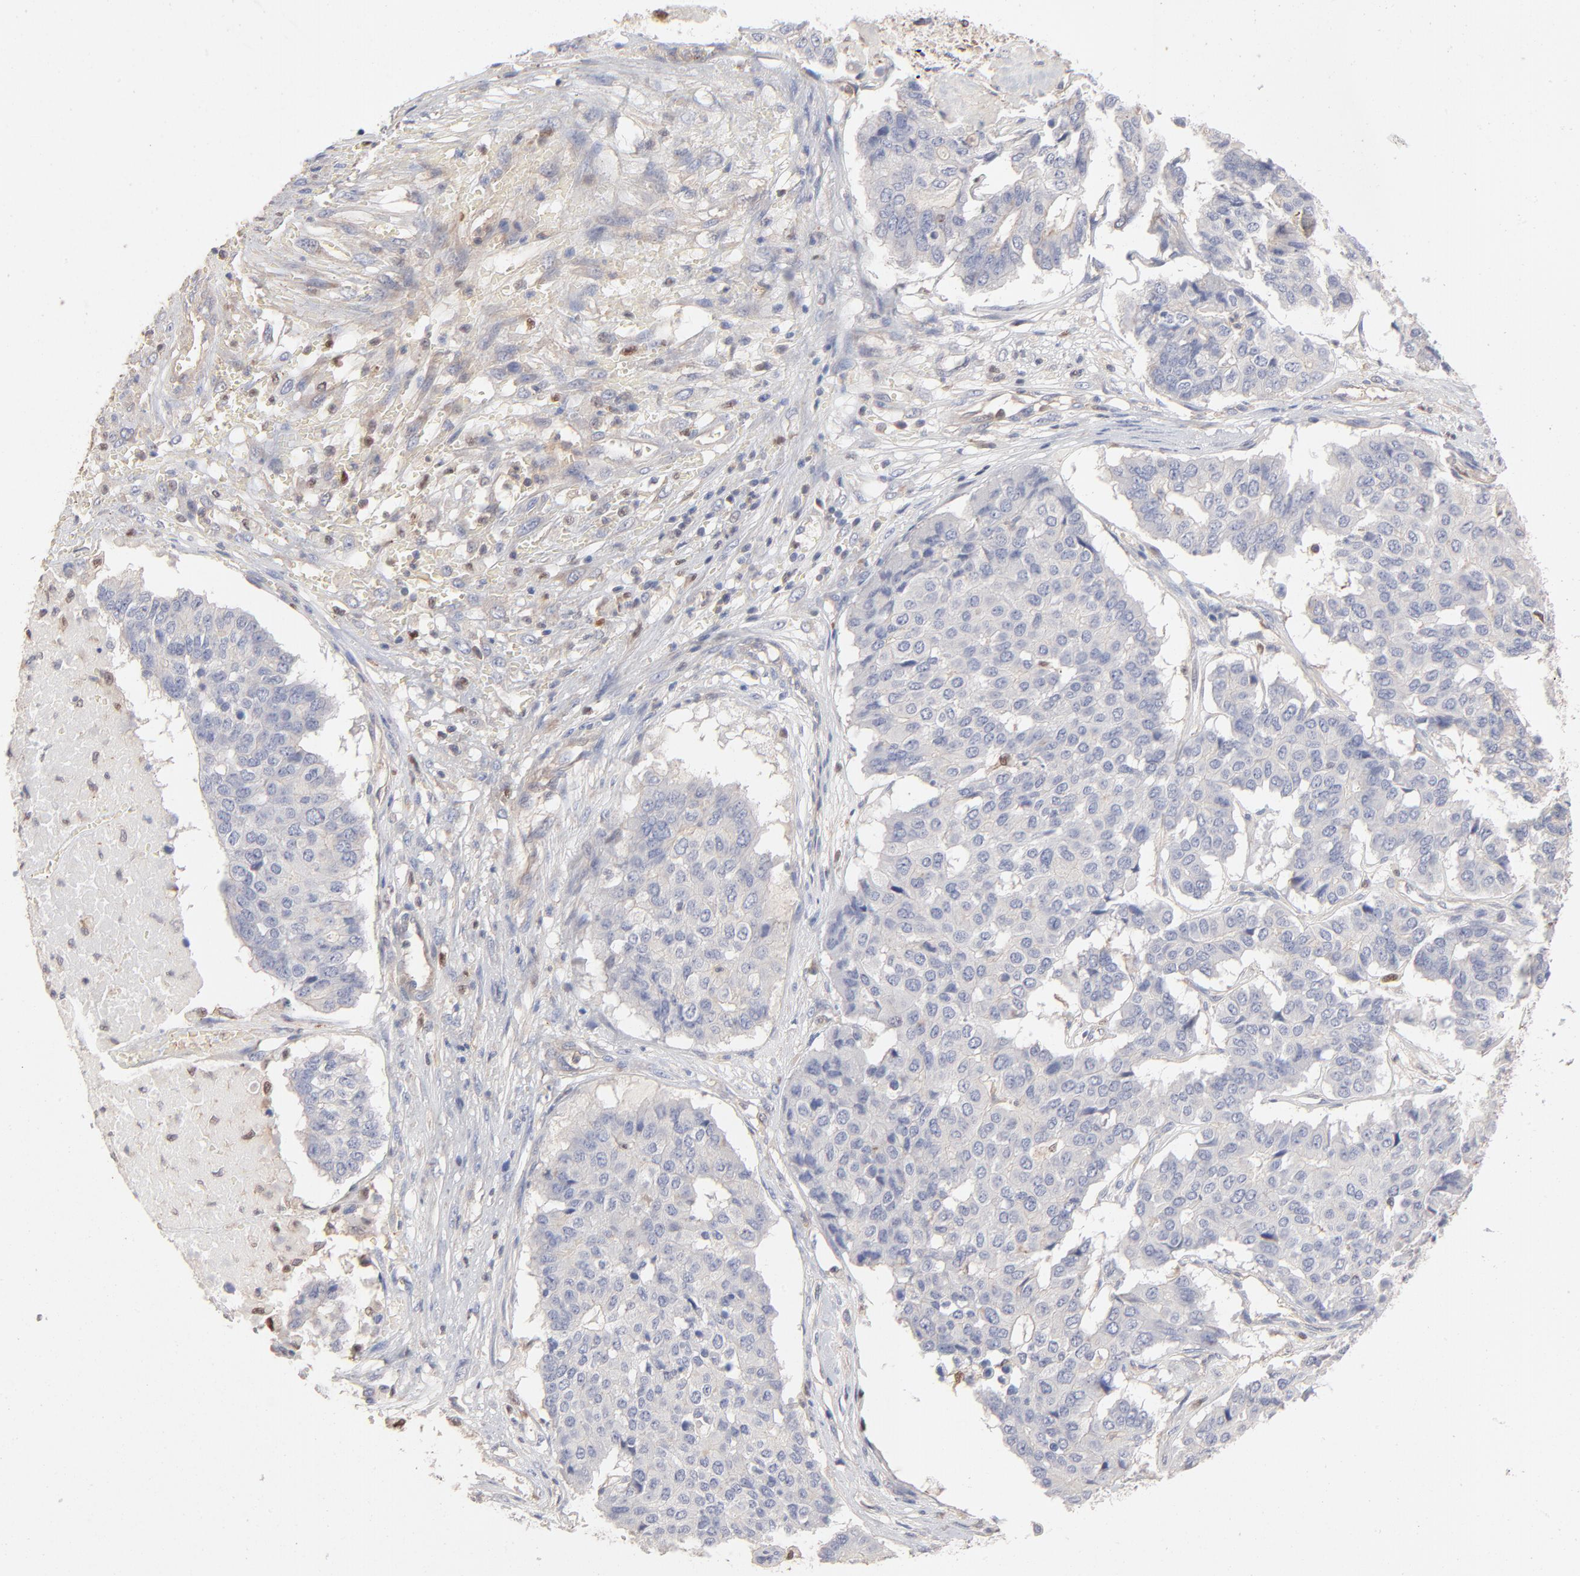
{"staining": {"intensity": "negative", "quantity": "none", "location": "none"}, "tissue": "pancreatic cancer", "cell_type": "Tumor cells", "image_type": "cancer", "snomed": [{"axis": "morphology", "description": "Adenocarcinoma, NOS"}, {"axis": "topography", "description": "Pancreas"}], "caption": "A photomicrograph of human pancreatic cancer (adenocarcinoma) is negative for staining in tumor cells. (DAB (3,3'-diaminobenzidine) immunohistochemistry (IHC) with hematoxylin counter stain).", "gene": "ARHGEF6", "patient": {"sex": "male", "age": 50}}